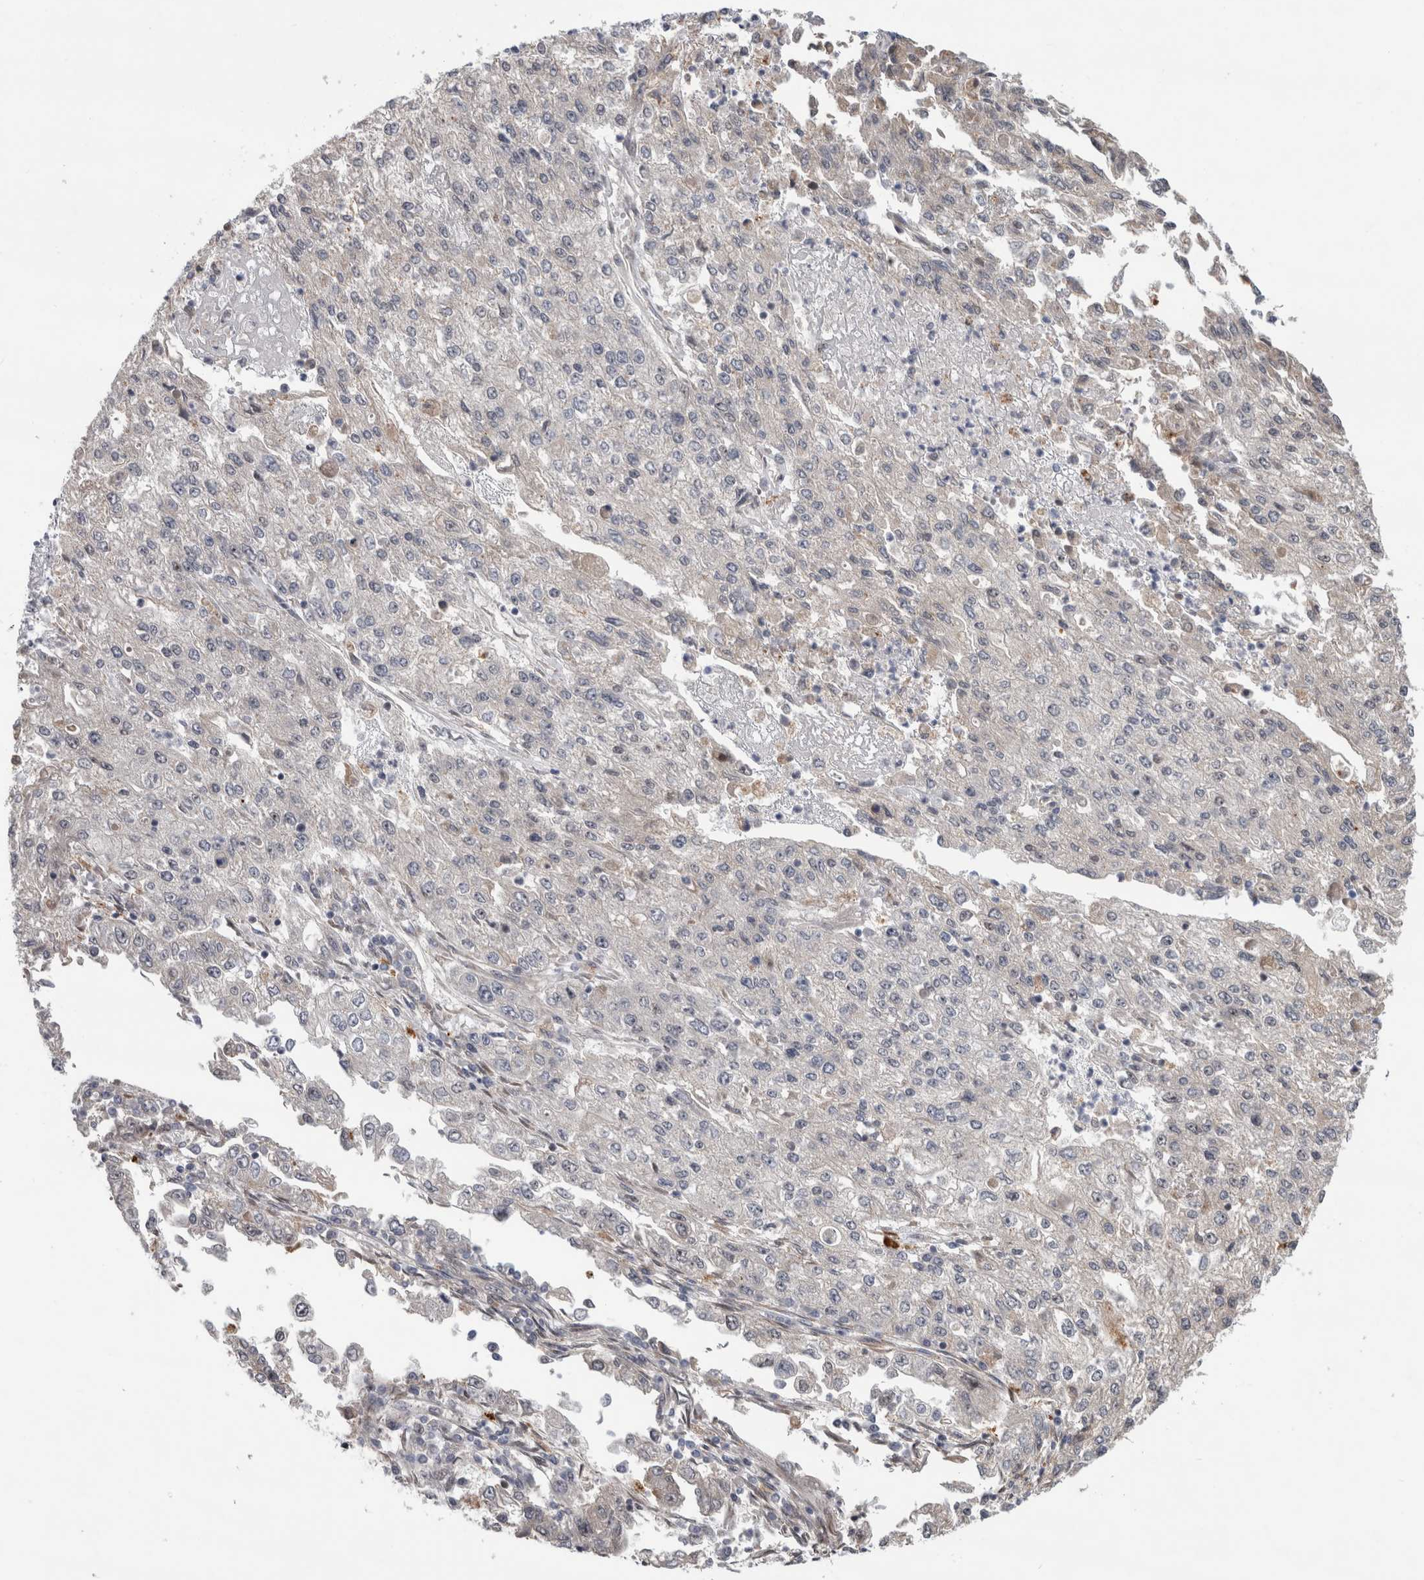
{"staining": {"intensity": "negative", "quantity": "none", "location": "none"}, "tissue": "endometrial cancer", "cell_type": "Tumor cells", "image_type": "cancer", "snomed": [{"axis": "morphology", "description": "Adenocarcinoma, NOS"}, {"axis": "topography", "description": "Endometrium"}], "caption": "There is no significant positivity in tumor cells of adenocarcinoma (endometrial).", "gene": "NAB2", "patient": {"sex": "female", "age": 49}}